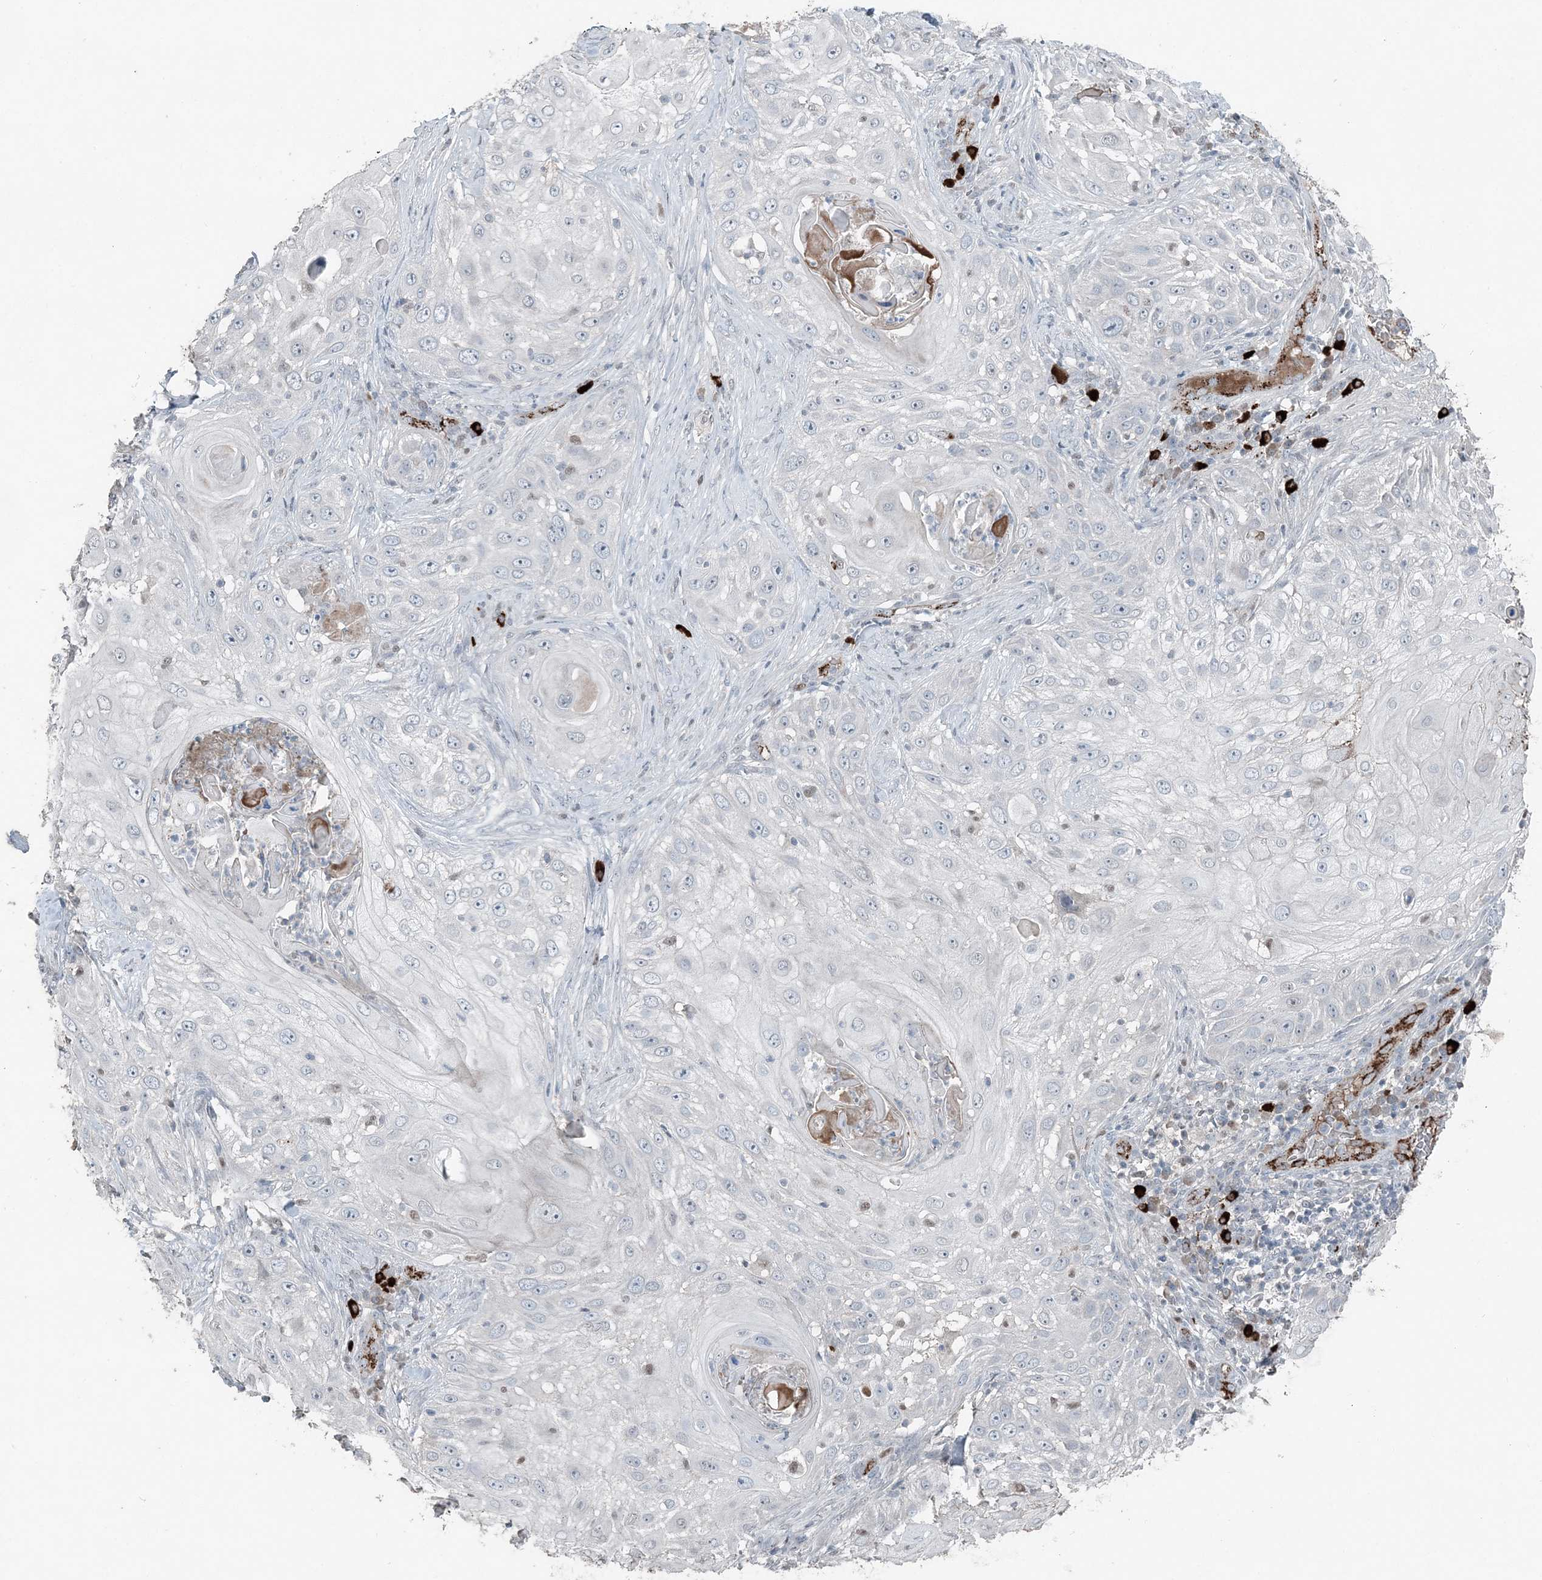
{"staining": {"intensity": "negative", "quantity": "none", "location": "none"}, "tissue": "skin cancer", "cell_type": "Tumor cells", "image_type": "cancer", "snomed": [{"axis": "morphology", "description": "Squamous cell carcinoma, NOS"}, {"axis": "topography", "description": "Skin"}], "caption": "This histopathology image is of skin cancer (squamous cell carcinoma) stained with IHC to label a protein in brown with the nuclei are counter-stained blue. There is no staining in tumor cells. Nuclei are stained in blue.", "gene": "ELOVL7", "patient": {"sex": "female", "age": 44}}